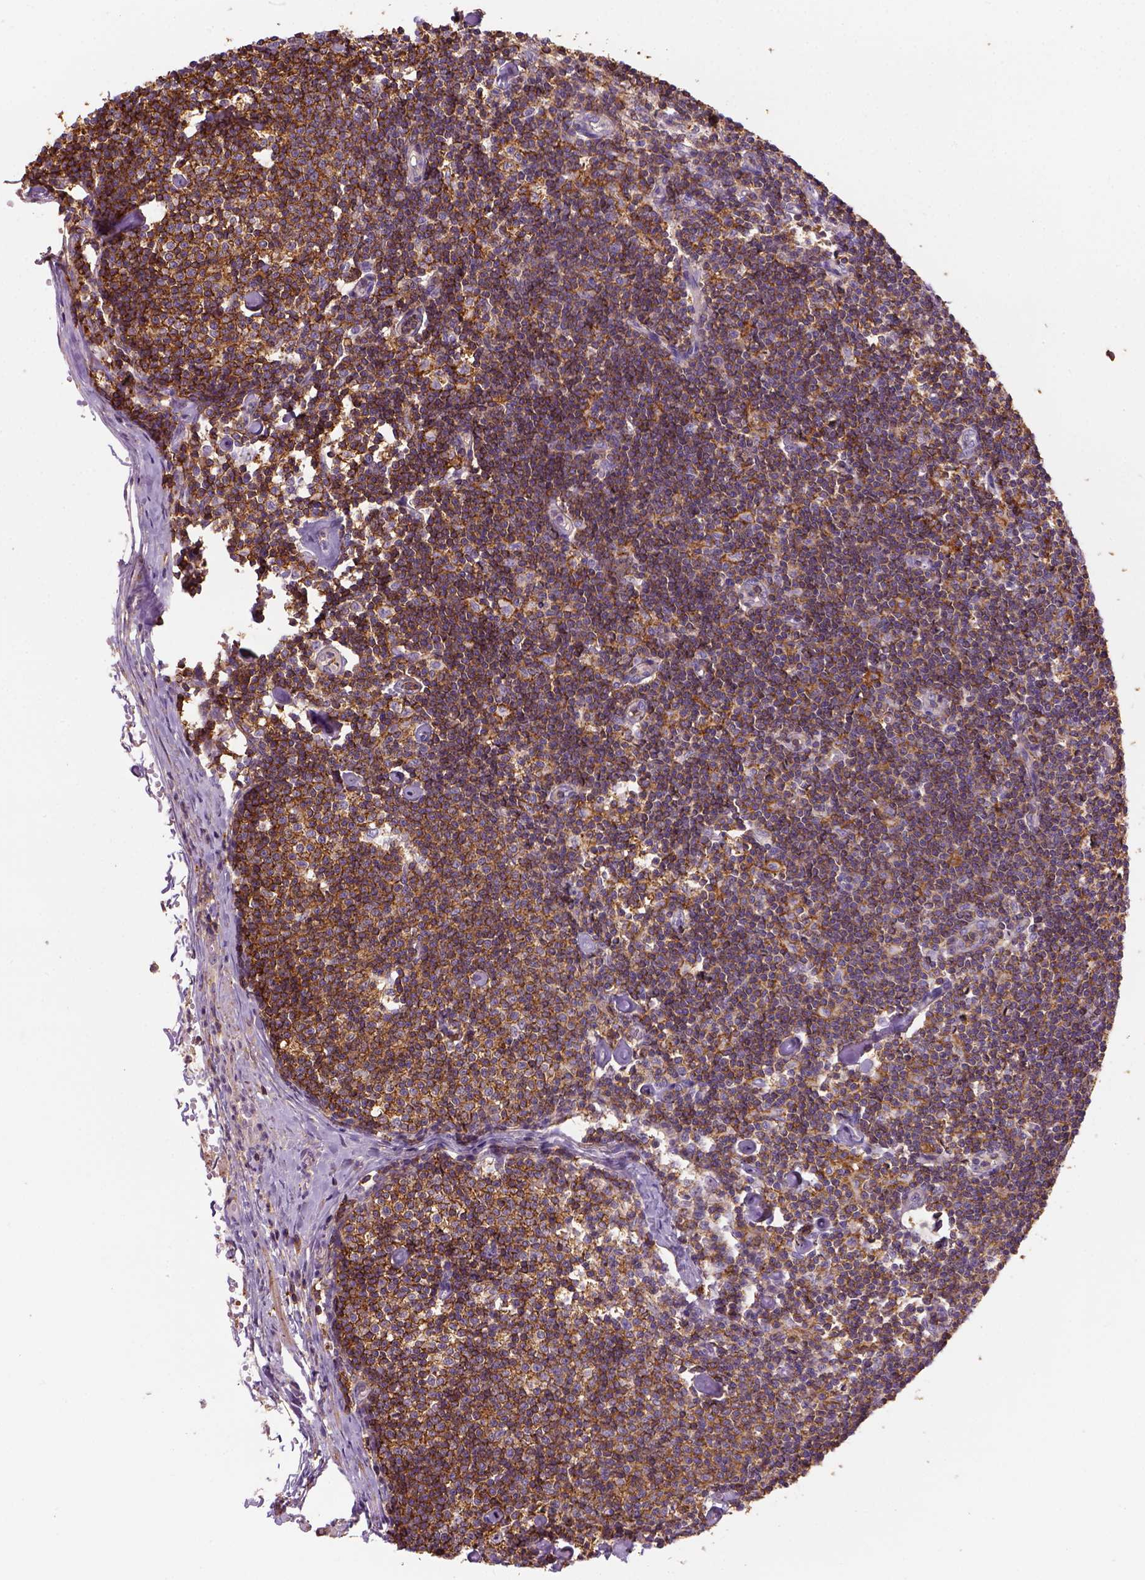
{"staining": {"intensity": "moderate", "quantity": ">75%", "location": "cytoplasmic/membranous"}, "tissue": "lymph node", "cell_type": "Germinal center cells", "image_type": "normal", "snomed": [{"axis": "morphology", "description": "Normal tissue, NOS"}, {"axis": "topography", "description": "Lymph node"}], "caption": "Brown immunohistochemical staining in benign human lymph node displays moderate cytoplasmic/membranous positivity in about >75% of germinal center cells.", "gene": "GPRC5D", "patient": {"sex": "female", "age": 42}}